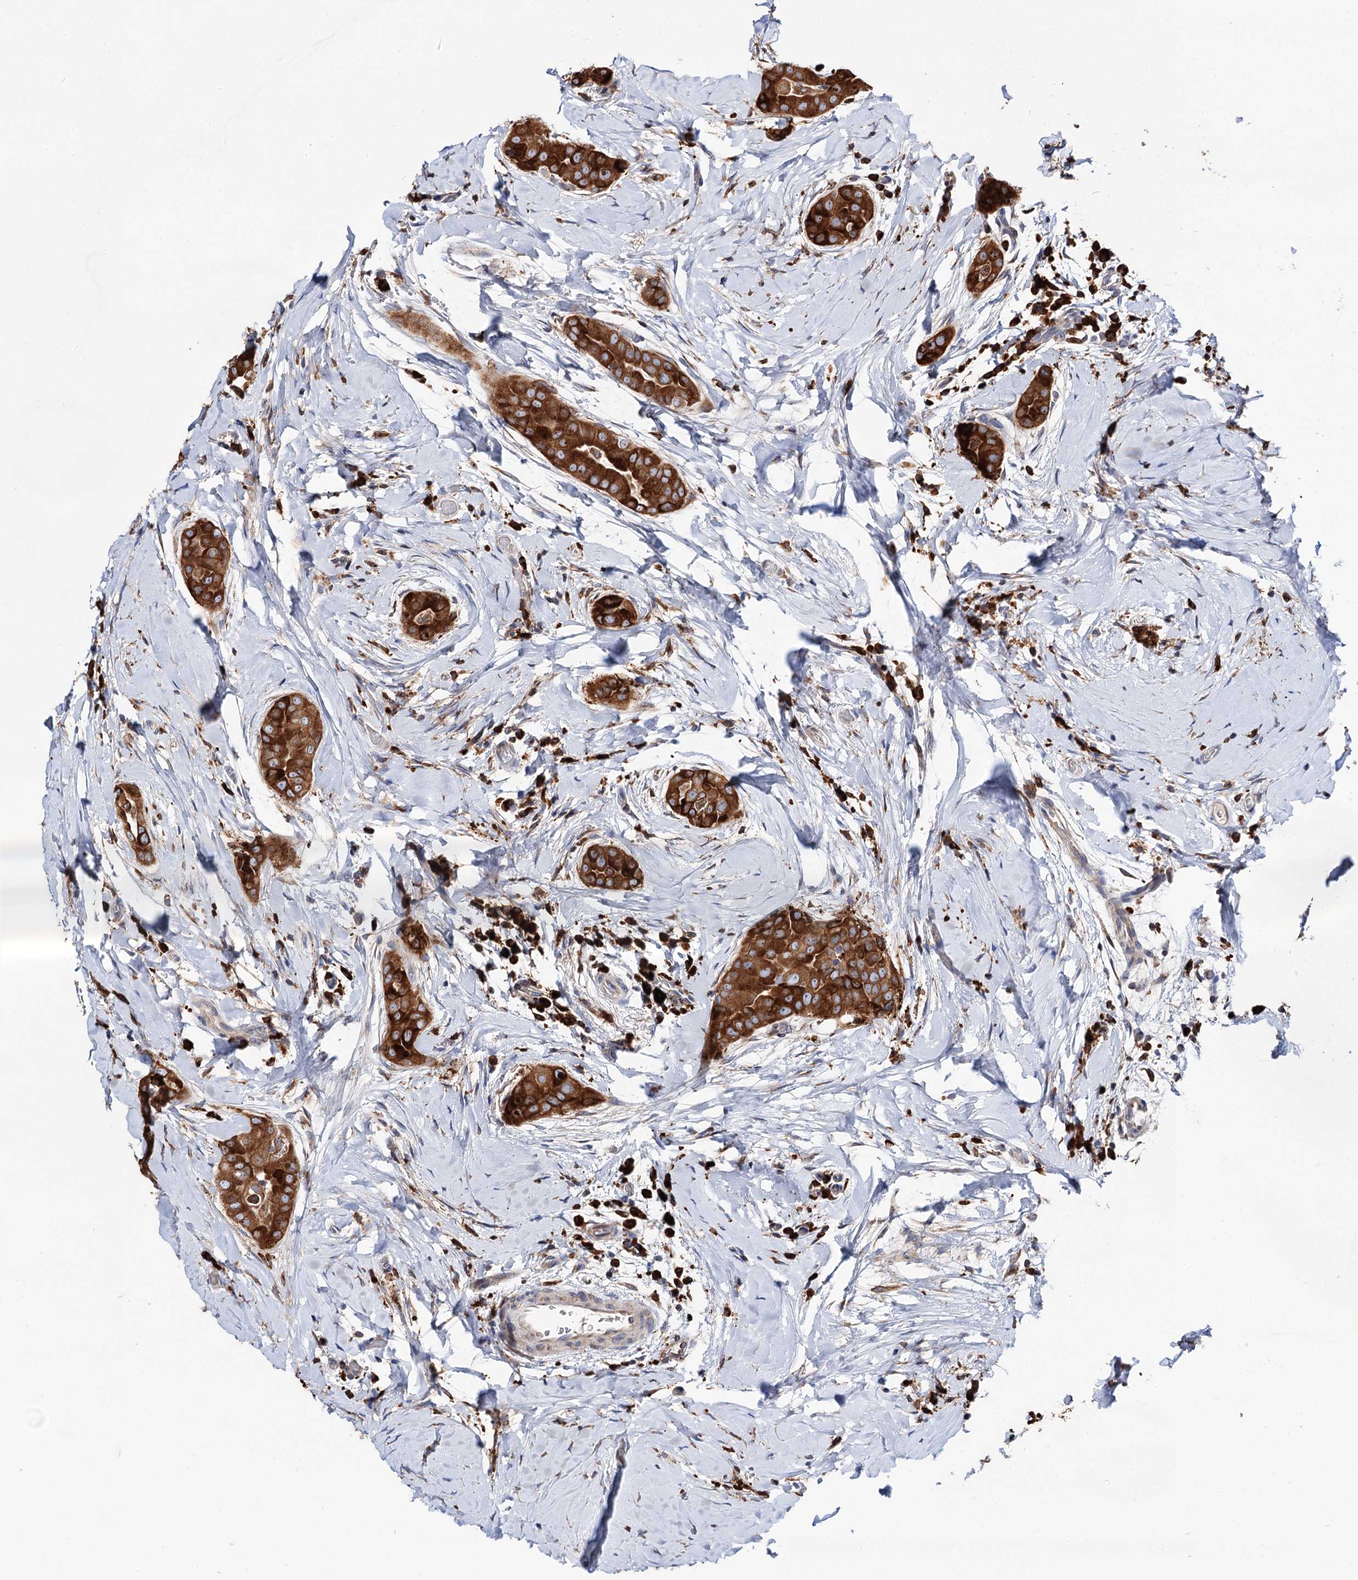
{"staining": {"intensity": "strong", "quantity": ">75%", "location": "cytoplasmic/membranous"}, "tissue": "thyroid cancer", "cell_type": "Tumor cells", "image_type": "cancer", "snomed": [{"axis": "morphology", "description": "Papillary adenocarcinoma, NOS"}, {"axis": "topography", "description": "Thyroid gland"}], "caption": "Thyroid papillary adenocarcinoma tissue shows strong cytoplasmic/membranous positivity in about >75% of tumor cells", "gene": "ERP29", "patient": {"sex": "male", "age": 33}}